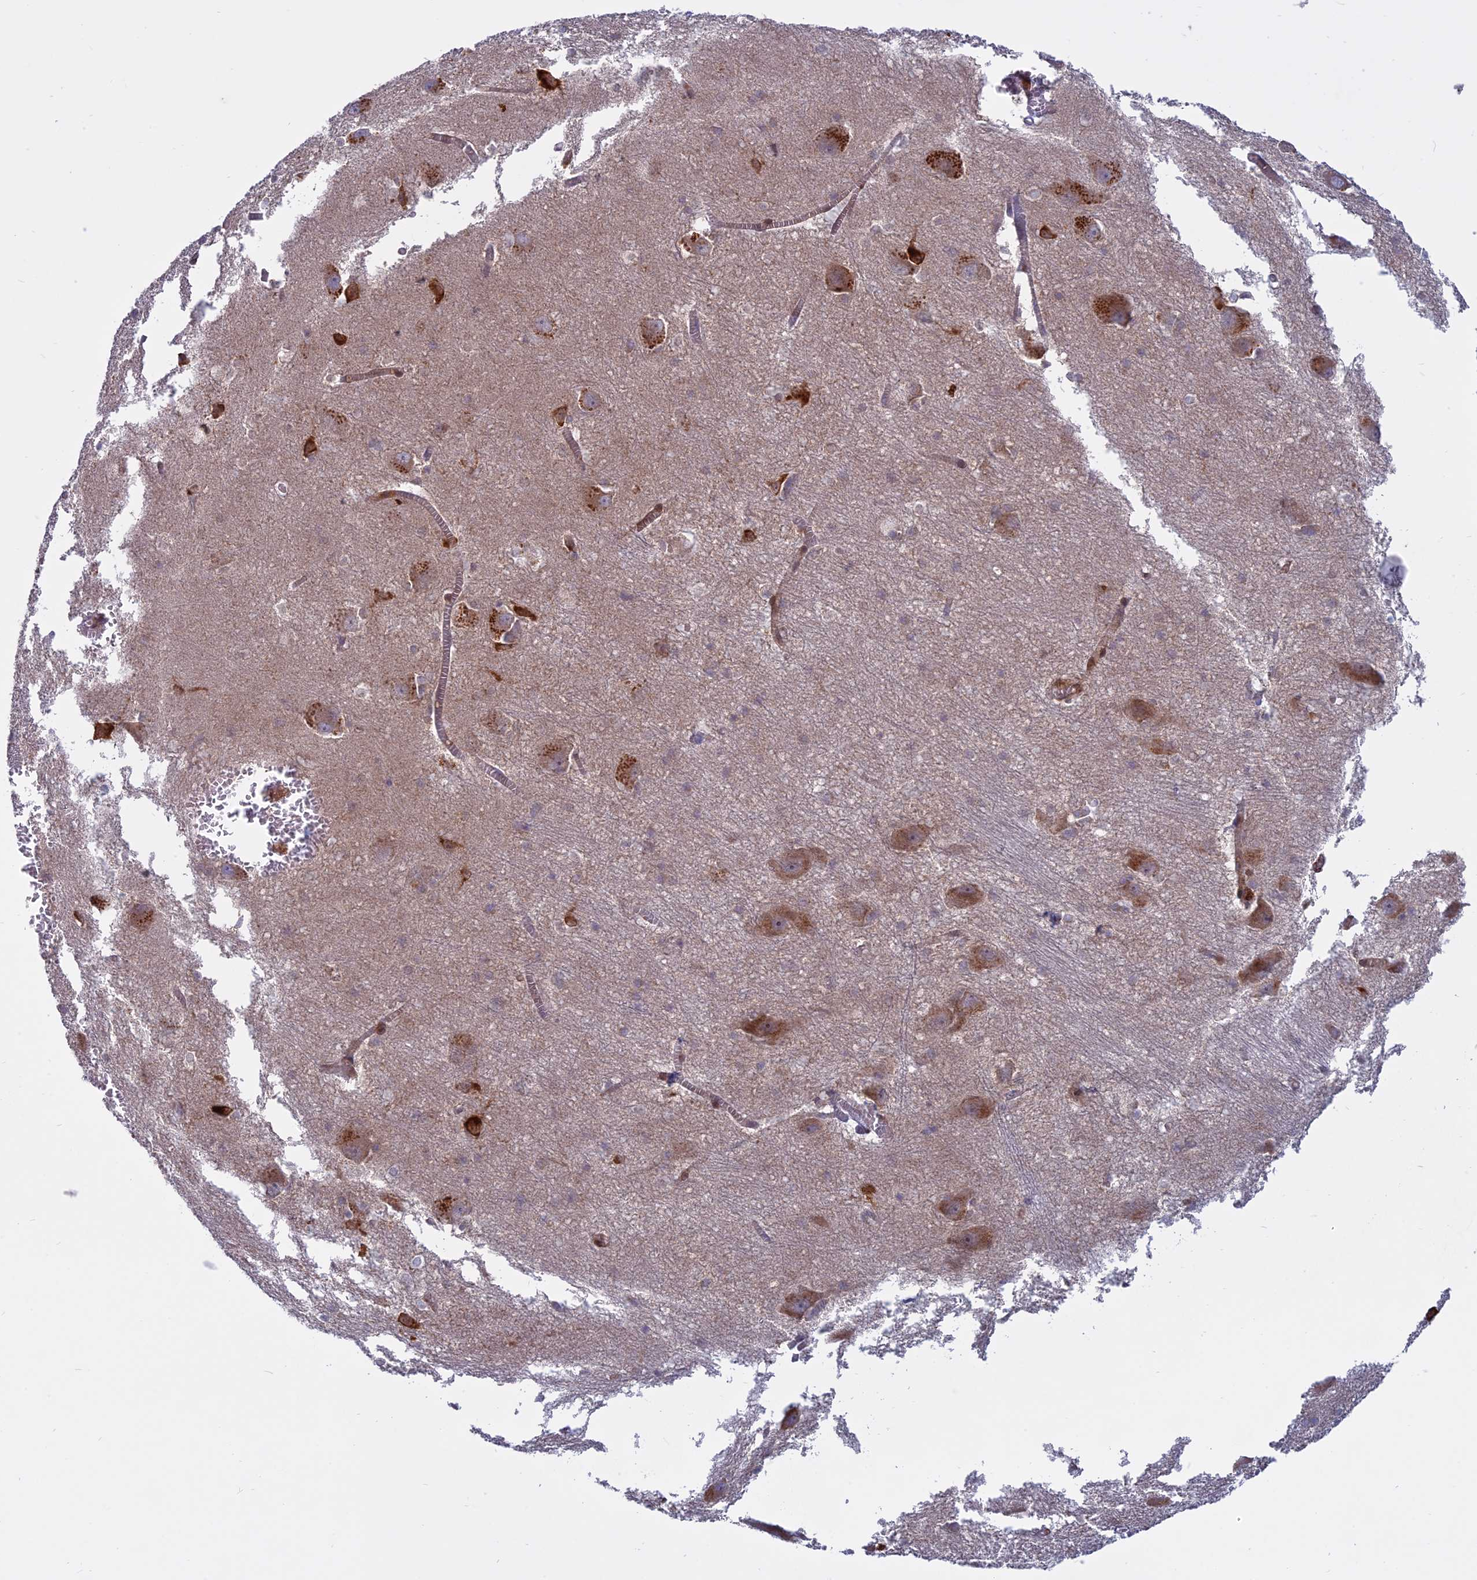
{"staining": {"intensity": "negative", "quantity": "none", "location": "none"}, "tissue": "caudate", "cell_type": "Glial cells", "image_type": "normal", "snomed": [{"axis": "morphology", "description": "Normal tissue, NOS"}, {"axis": "topography", "description": "Lateral ventricle wall"}], "caption": "Immunohistochemistry histopathology image of benign caudate: human caudate stained with DAB (3,3'-diaminobenzidine) reveals no significant protein expression in glial cells. (DAB (3,3'-diaminobenzidine) IHC visualized using brightfield microscopy, high magnification).", "gene": "TMEM208", "patient": {"sex": "male", "age": 37}}